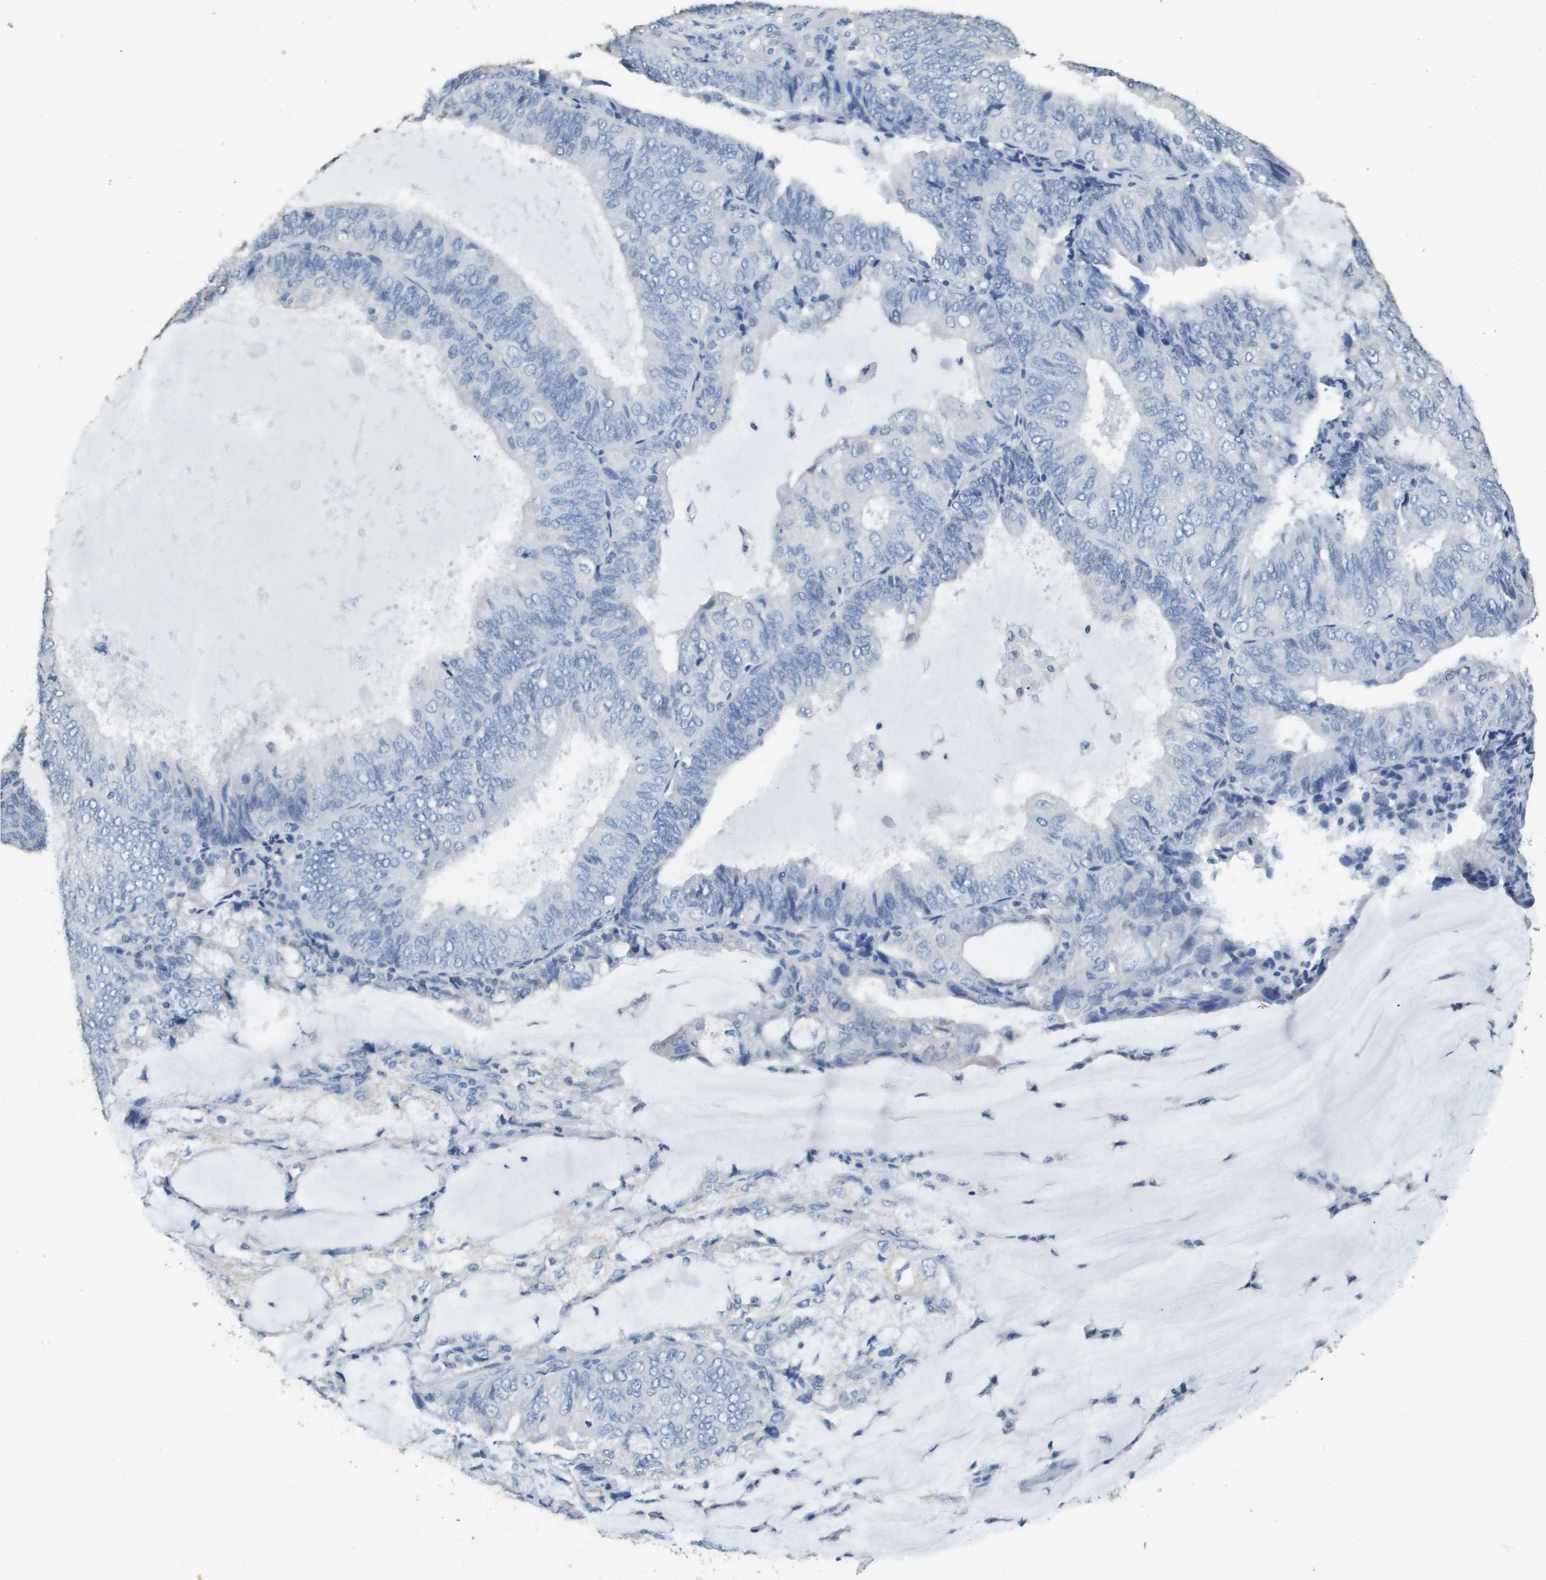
{"staining": {"intensity": "negative", "quantity": "none", "location": "none"}, "tissue": "endometrial cancer", "cell_type": "Tumor cells", "image_type": "cancer", "snomed": [{"axis": "morphology", "description": "Adenocarcinoma, NOS"}, {"axis": "topography", "description": "Endometrium"}], "caption": "Immunohistochemistry (IHC) histopathology image of neoplastic tissue: endometrial cancer stained with DAB (3,3'-diaminobenzidine) exhibits no significant protein positivity in tumor cells. (Immunohistochemistry, brightfield microscopy, high magnification).", "gene": "MT3", "patient": {"sex": "female", "age": 81}}